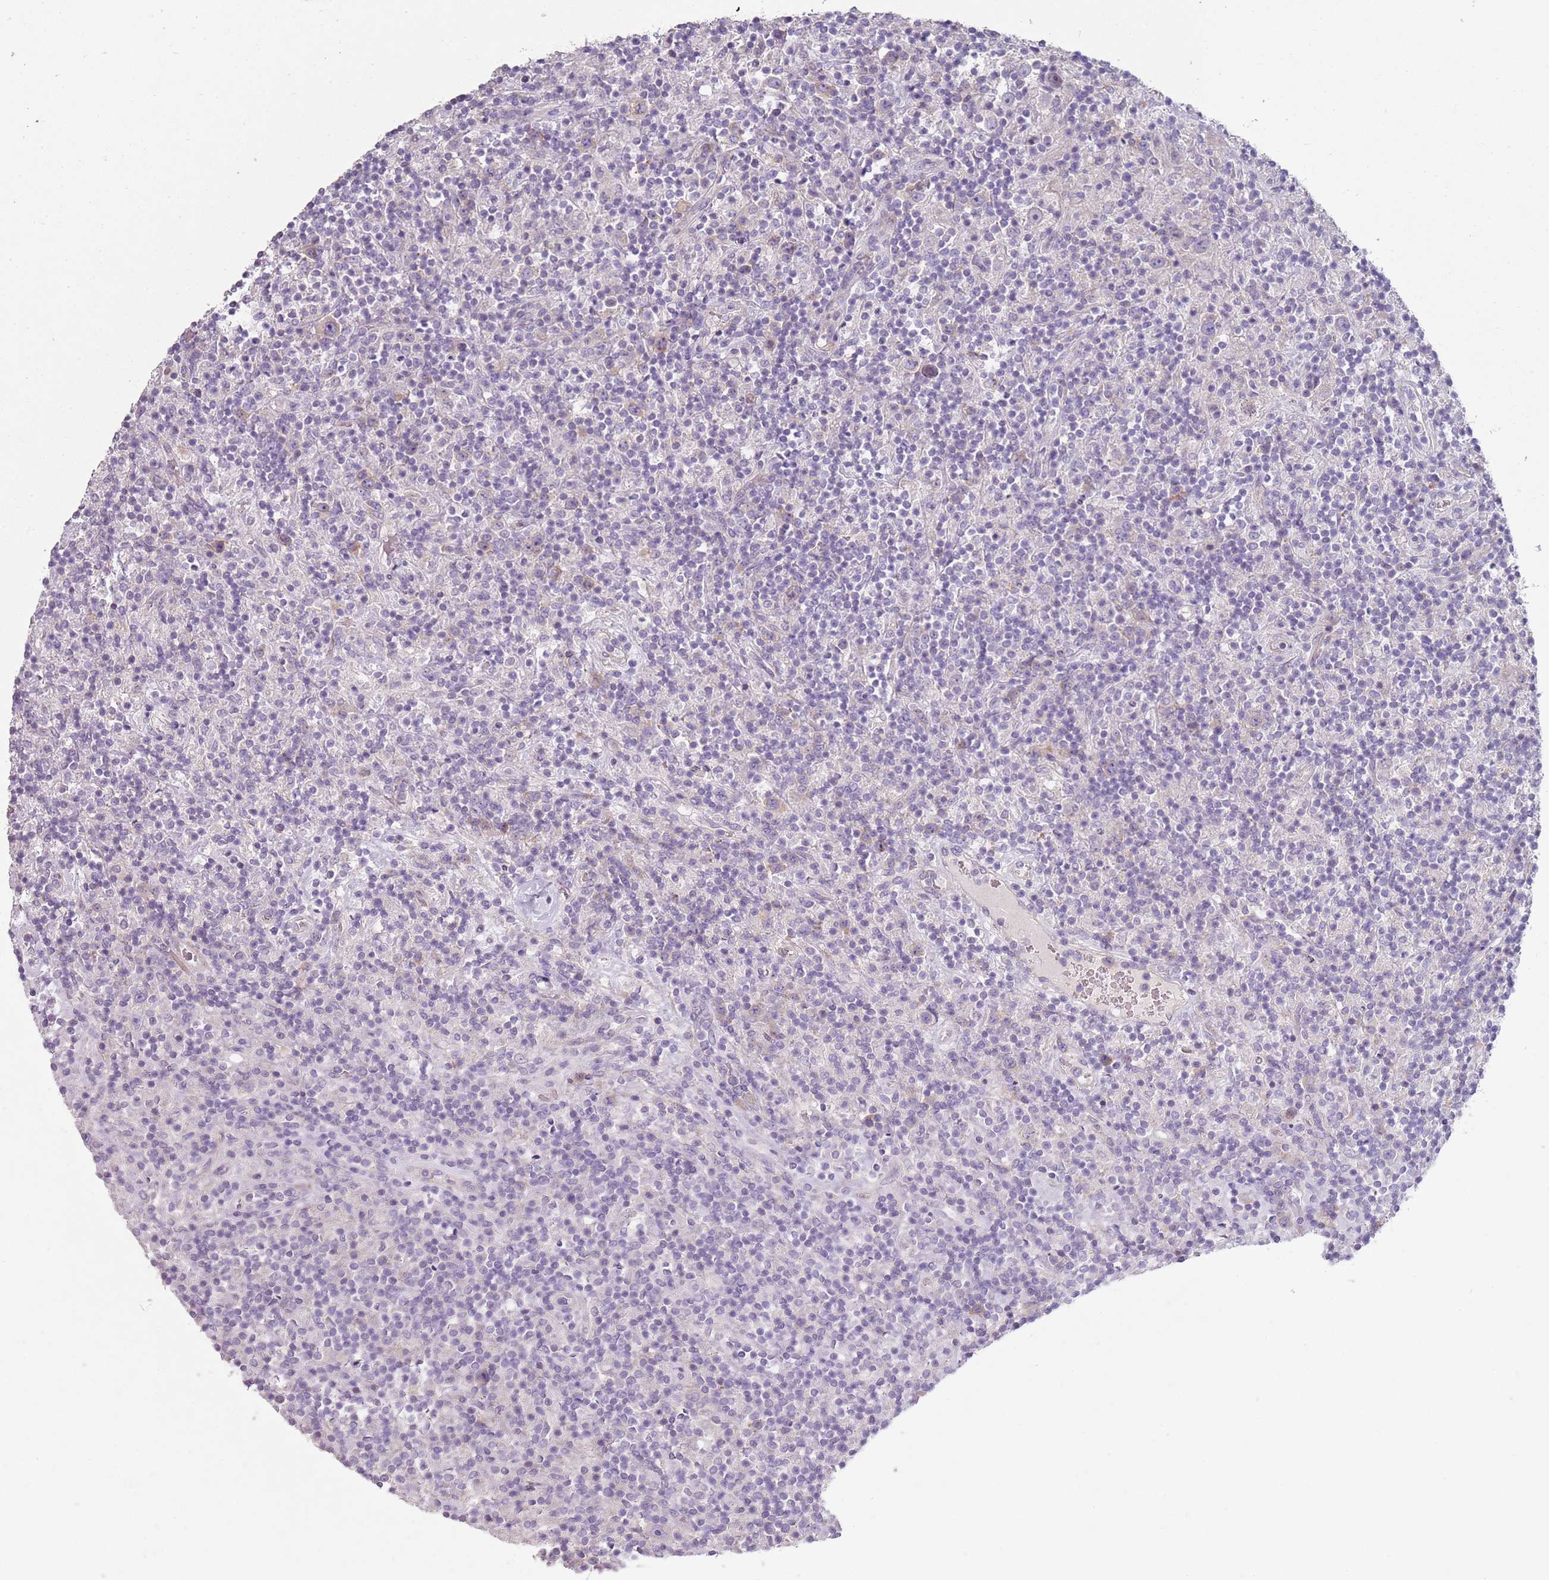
{"staining": {"intensity": "negative", "quantity": "none", "location": "none"}, "tissue": "lymphoma", "cell_type": "Tumor cells", "image_type": "cancer", "snomed": [{"axis": "morphology", "description": "Hodgkin's disease, NOS"}, {"axis": "topography", "description": "Lymph node"}], "caption": "Photomicrograph shows no significant protein staining in tumor cells of Hodgkin's disease.", "gene": "ZNF583", "patient": {"sex": "male", "age": 70}}